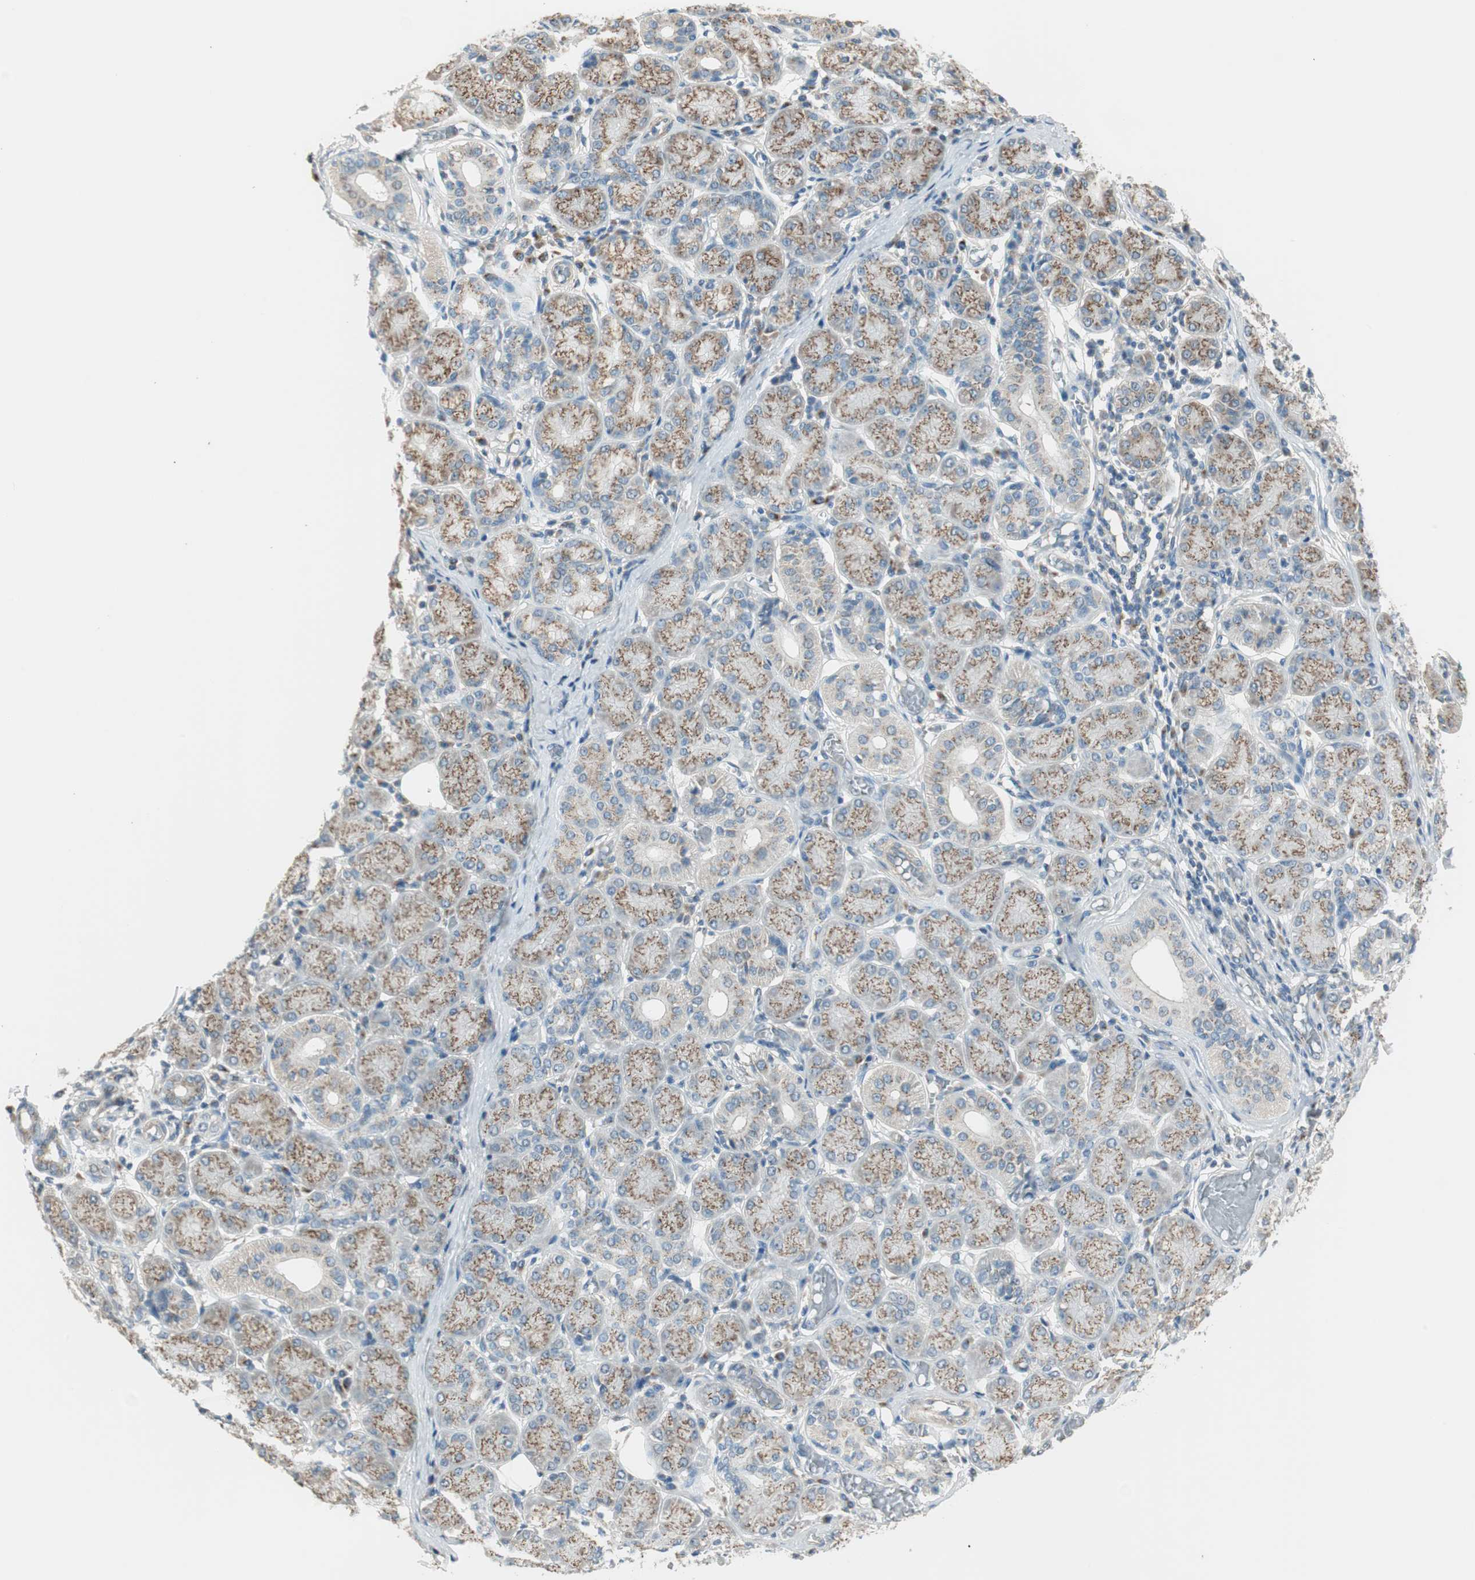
{"staining": {"intensity": "moderate", "quantity": "25%-75%", "location": "cytoplasmic/membranous"}, "tissue": "salivary gland", "cell_type": "Glandular cells", "image_type": "normal", "snomed": [{"axis": "morphology", "description": "Normal tissue, NOS"}, {"axis": "topography", "description": "Salivary gland"}], "caption": "This is an image of IHC staining of normal salivary gland, which shows moderate staining in the cytoplasmic/membranous of glandular cells.", "gene": "SEC16A", "patient": {"sex": "female", "age": 24}}